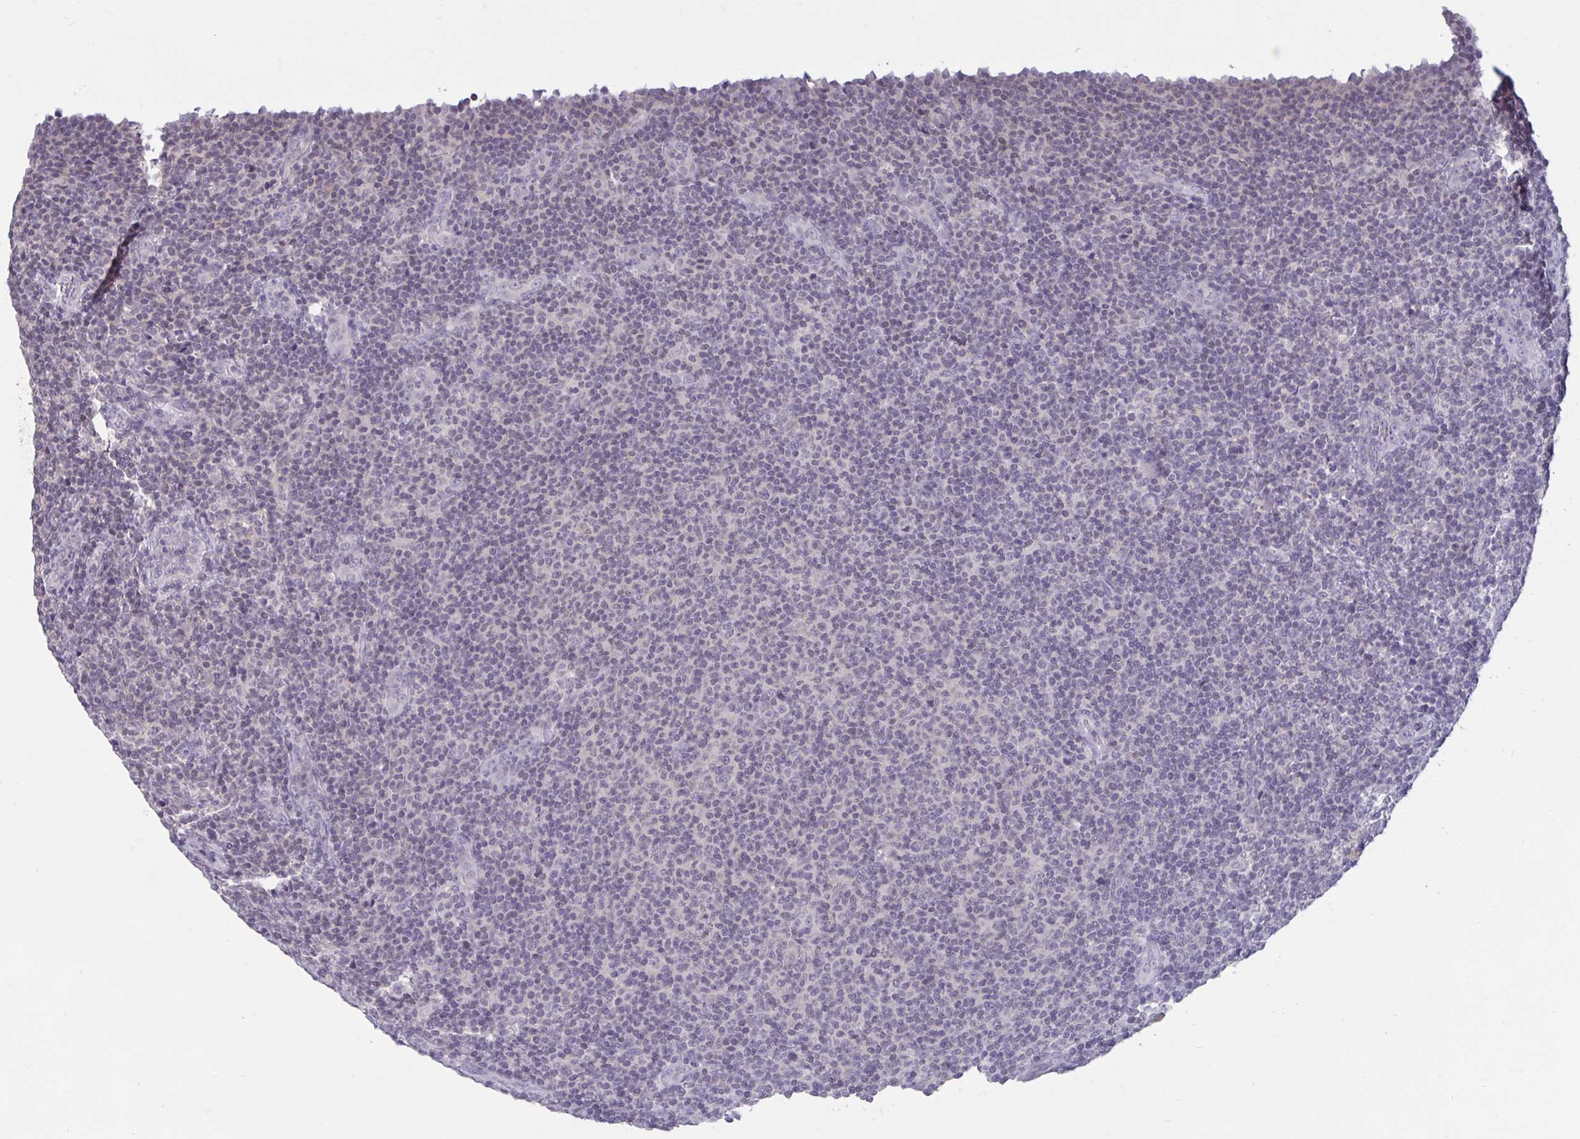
{"staining": {"intensity": "negative", "quantity": "none", "location": "none"}, "tissue": "lymphoma", "cell_type": "Tumor cells", "image_type": "cancer", "snomed": [{"axis": "morphology", "description": "Malignant lymphoma, non-Hodgkin's type, Low grade"}, {"axis": "topography", "description": "Lymph node"}], "caption": "Immunohistochemistry (IHC) of lymphoma exhibits no expression in tumor cells.", "gene": "ARPP19", "patient": {"sex": "male", "age": 66}}